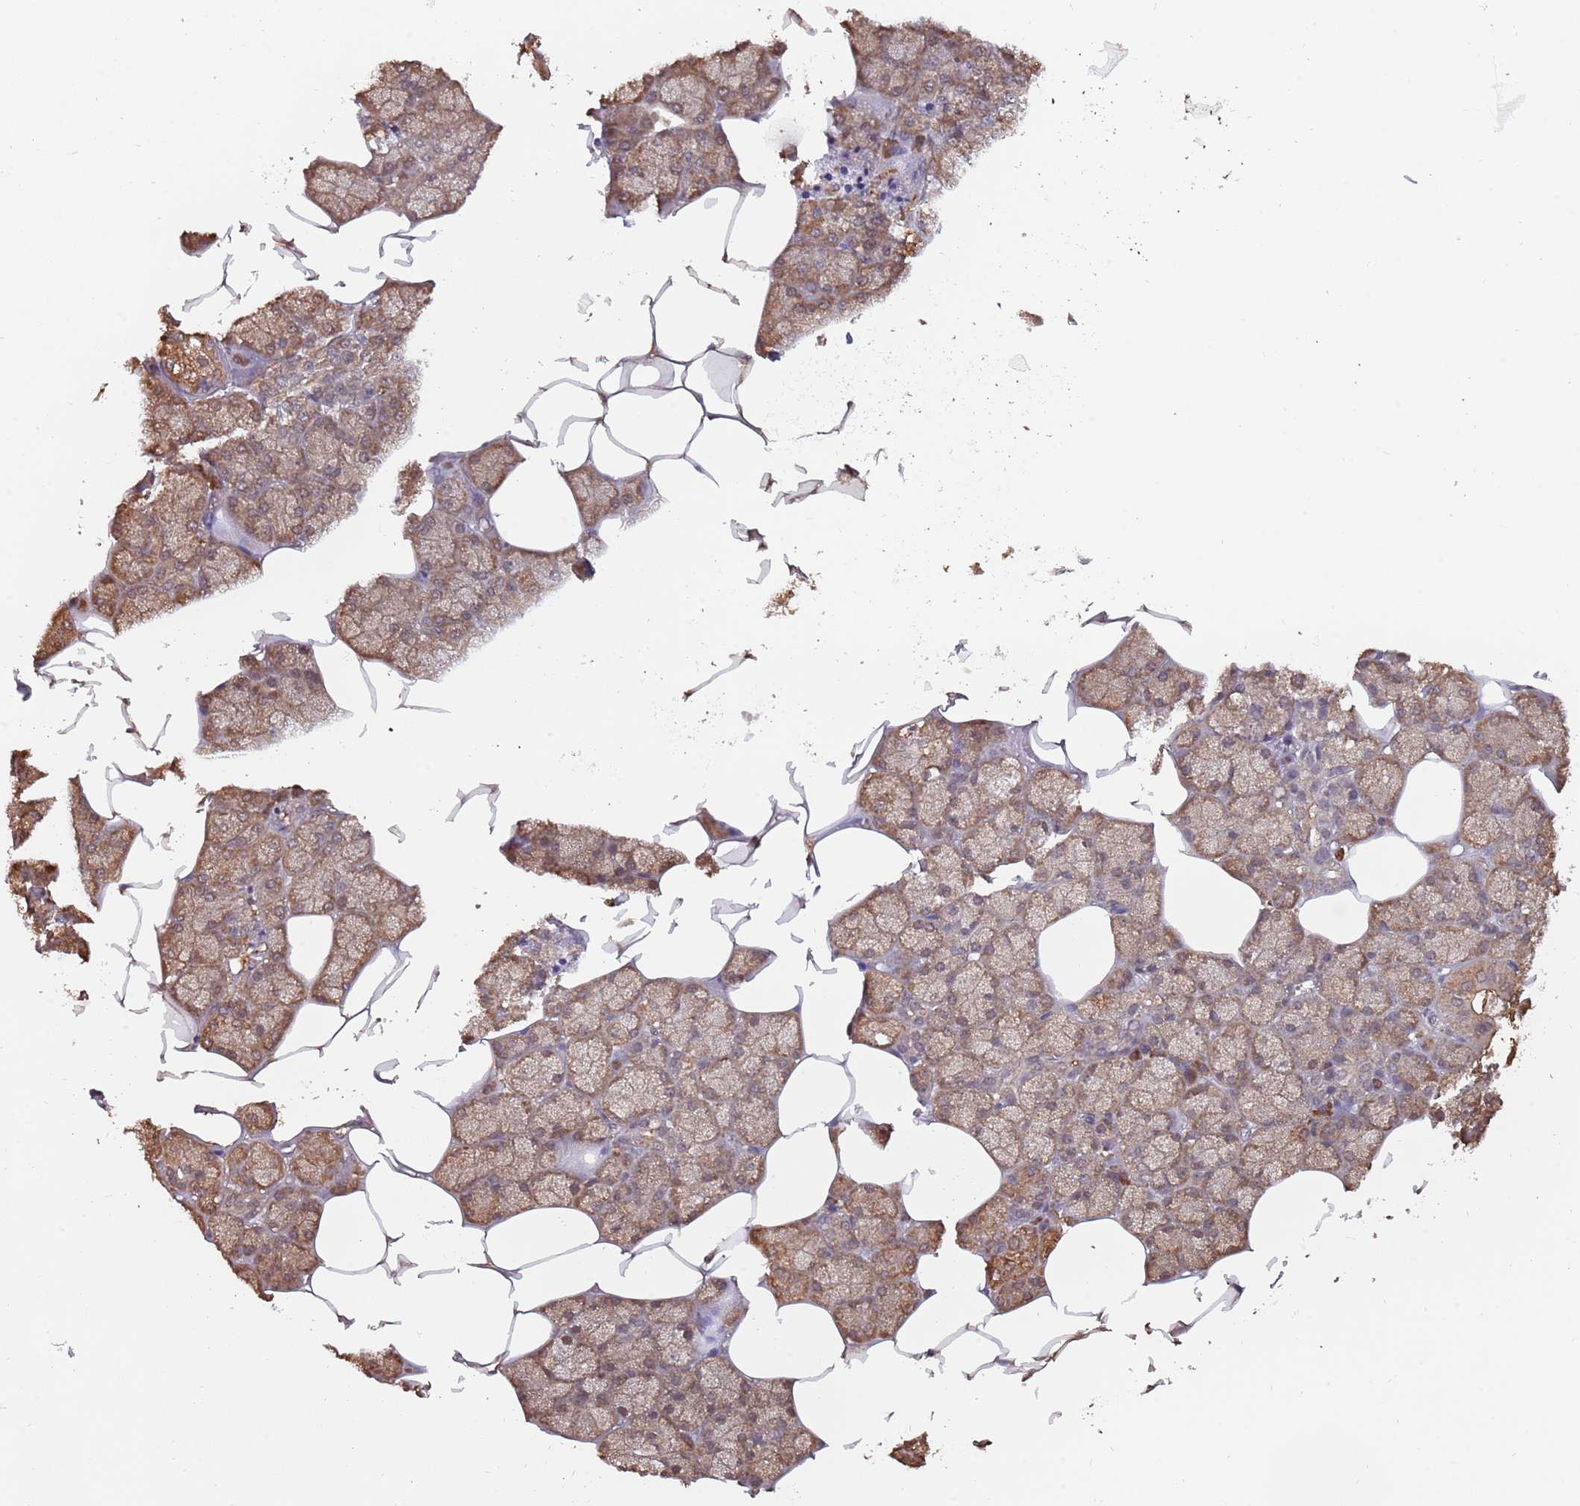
{"staining": {"intensity": "moderate", "quantity": ">75%", "location": "cytoplasmic/membranous"}, "tissue": "salivary gland", "cell_type": "Glandular cells", "image_type": "normal", "snomed": [{"axis": "morphology", "description": "Normal tissue, NOS"}, {"axis": "topography", "description": "Salivary gland"}], "caption": "High-power microscopy captured an immunohistochemistry histopathology image of normal salivary gland, revealing moderate cytoplasmic/membranous expression in about >75% of glandular cells.", "gene": "COG4", "patient": {"sex": "male", "age": 62}}